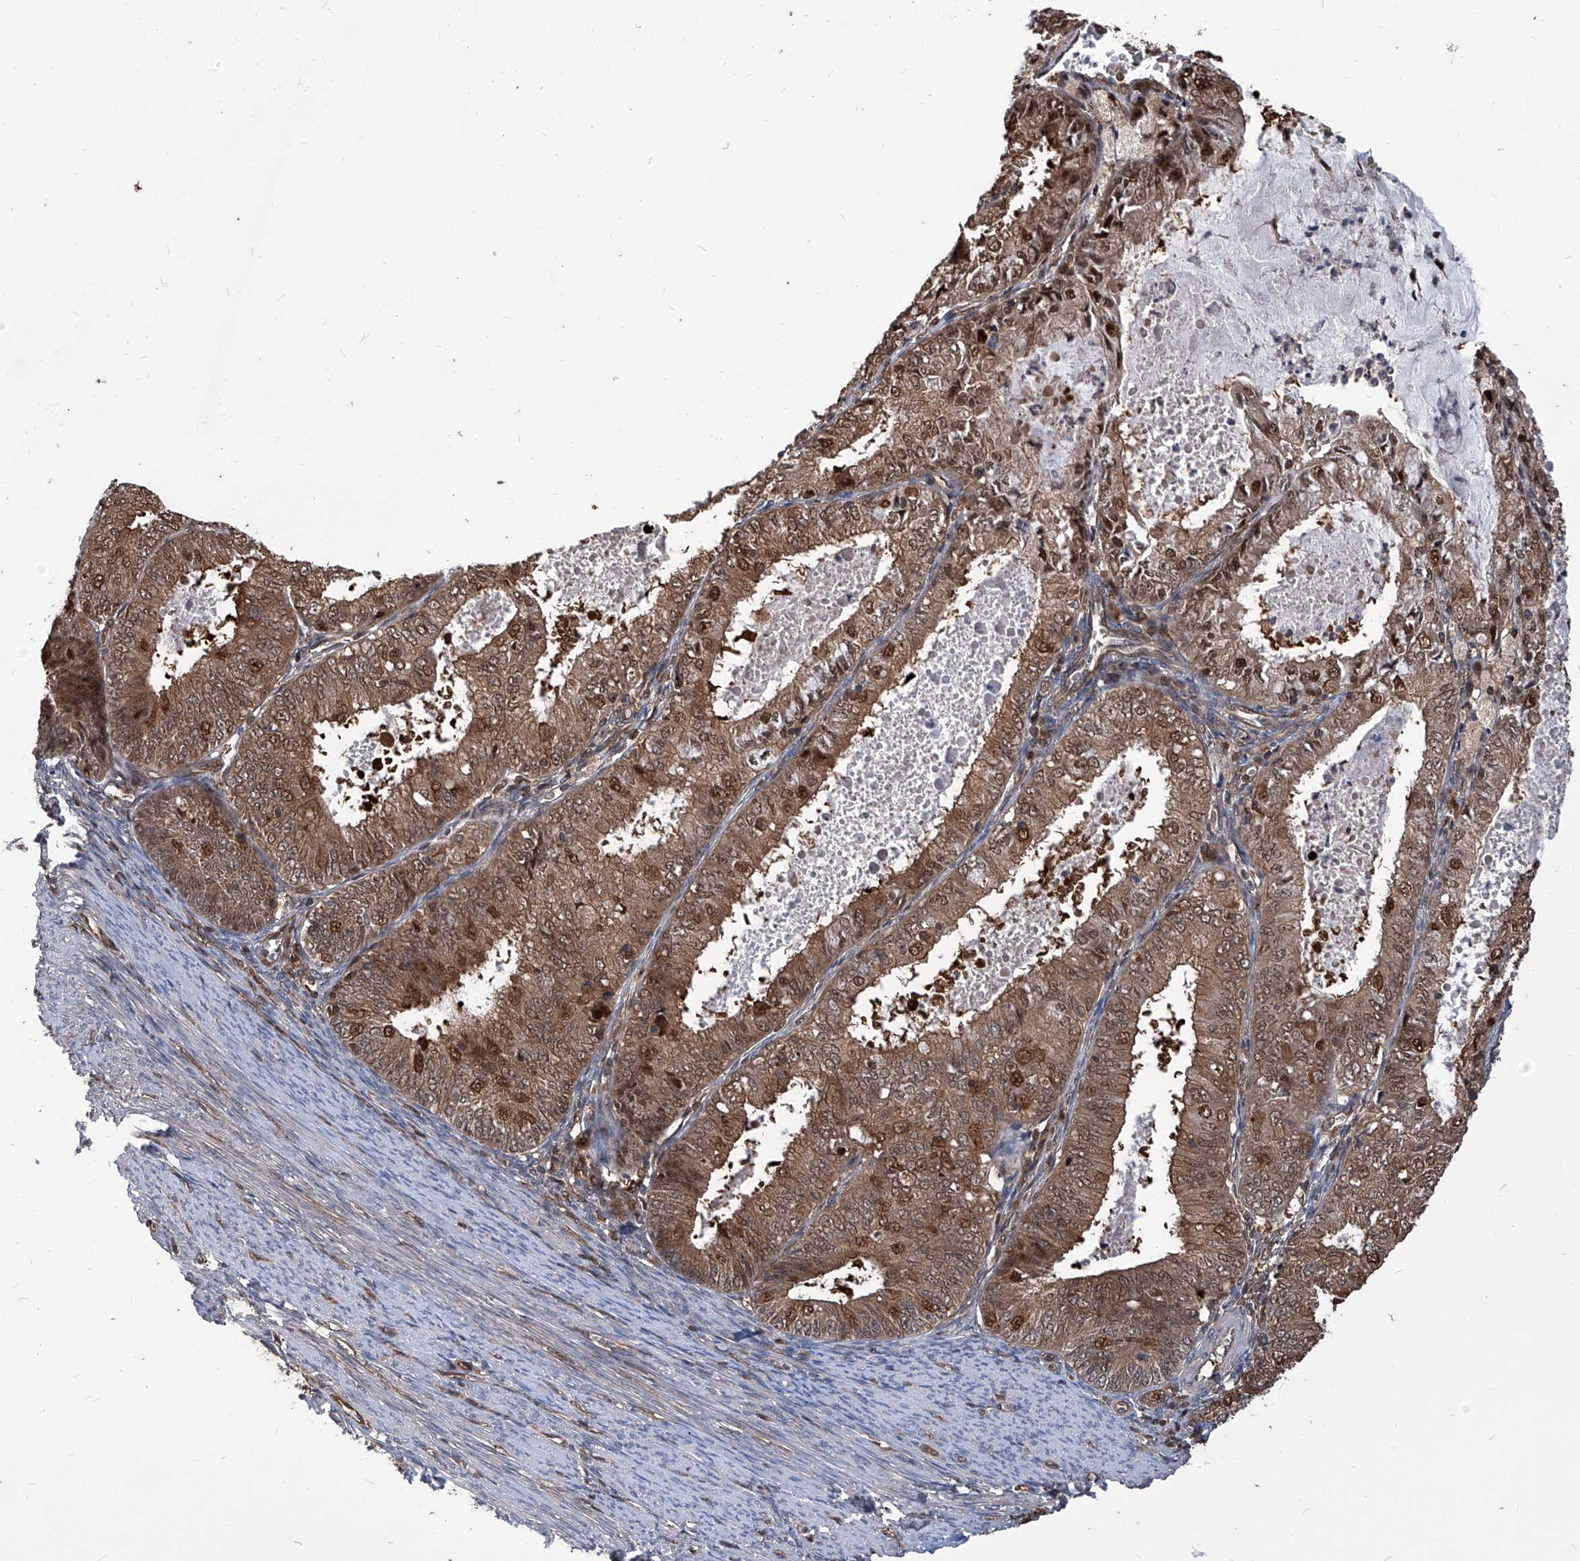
{"staining": {"intensity": "strong", "quantity": "<25%", "location": "cytoplasmic/membranous,nuclear"}, "tissue": "endometrial cancer", "cell_type": "Tumor cells", "image_type": "cancer", "snomed": [{"axis": "morphology", "description": "Adenocarcinoma, NOS"}, {"axis": "topography", "description": "Endometrium"}], "caption": "This histopathology image demonstrates immunohistochemistry staining of human endometrial adenocarcinoma, with medium strong cytoplasmic/membranous and nuclear staining in approximately <25% of tumor cells.", "gene": "PSMB1", "patient": {"sex": "female", "age": 57}}